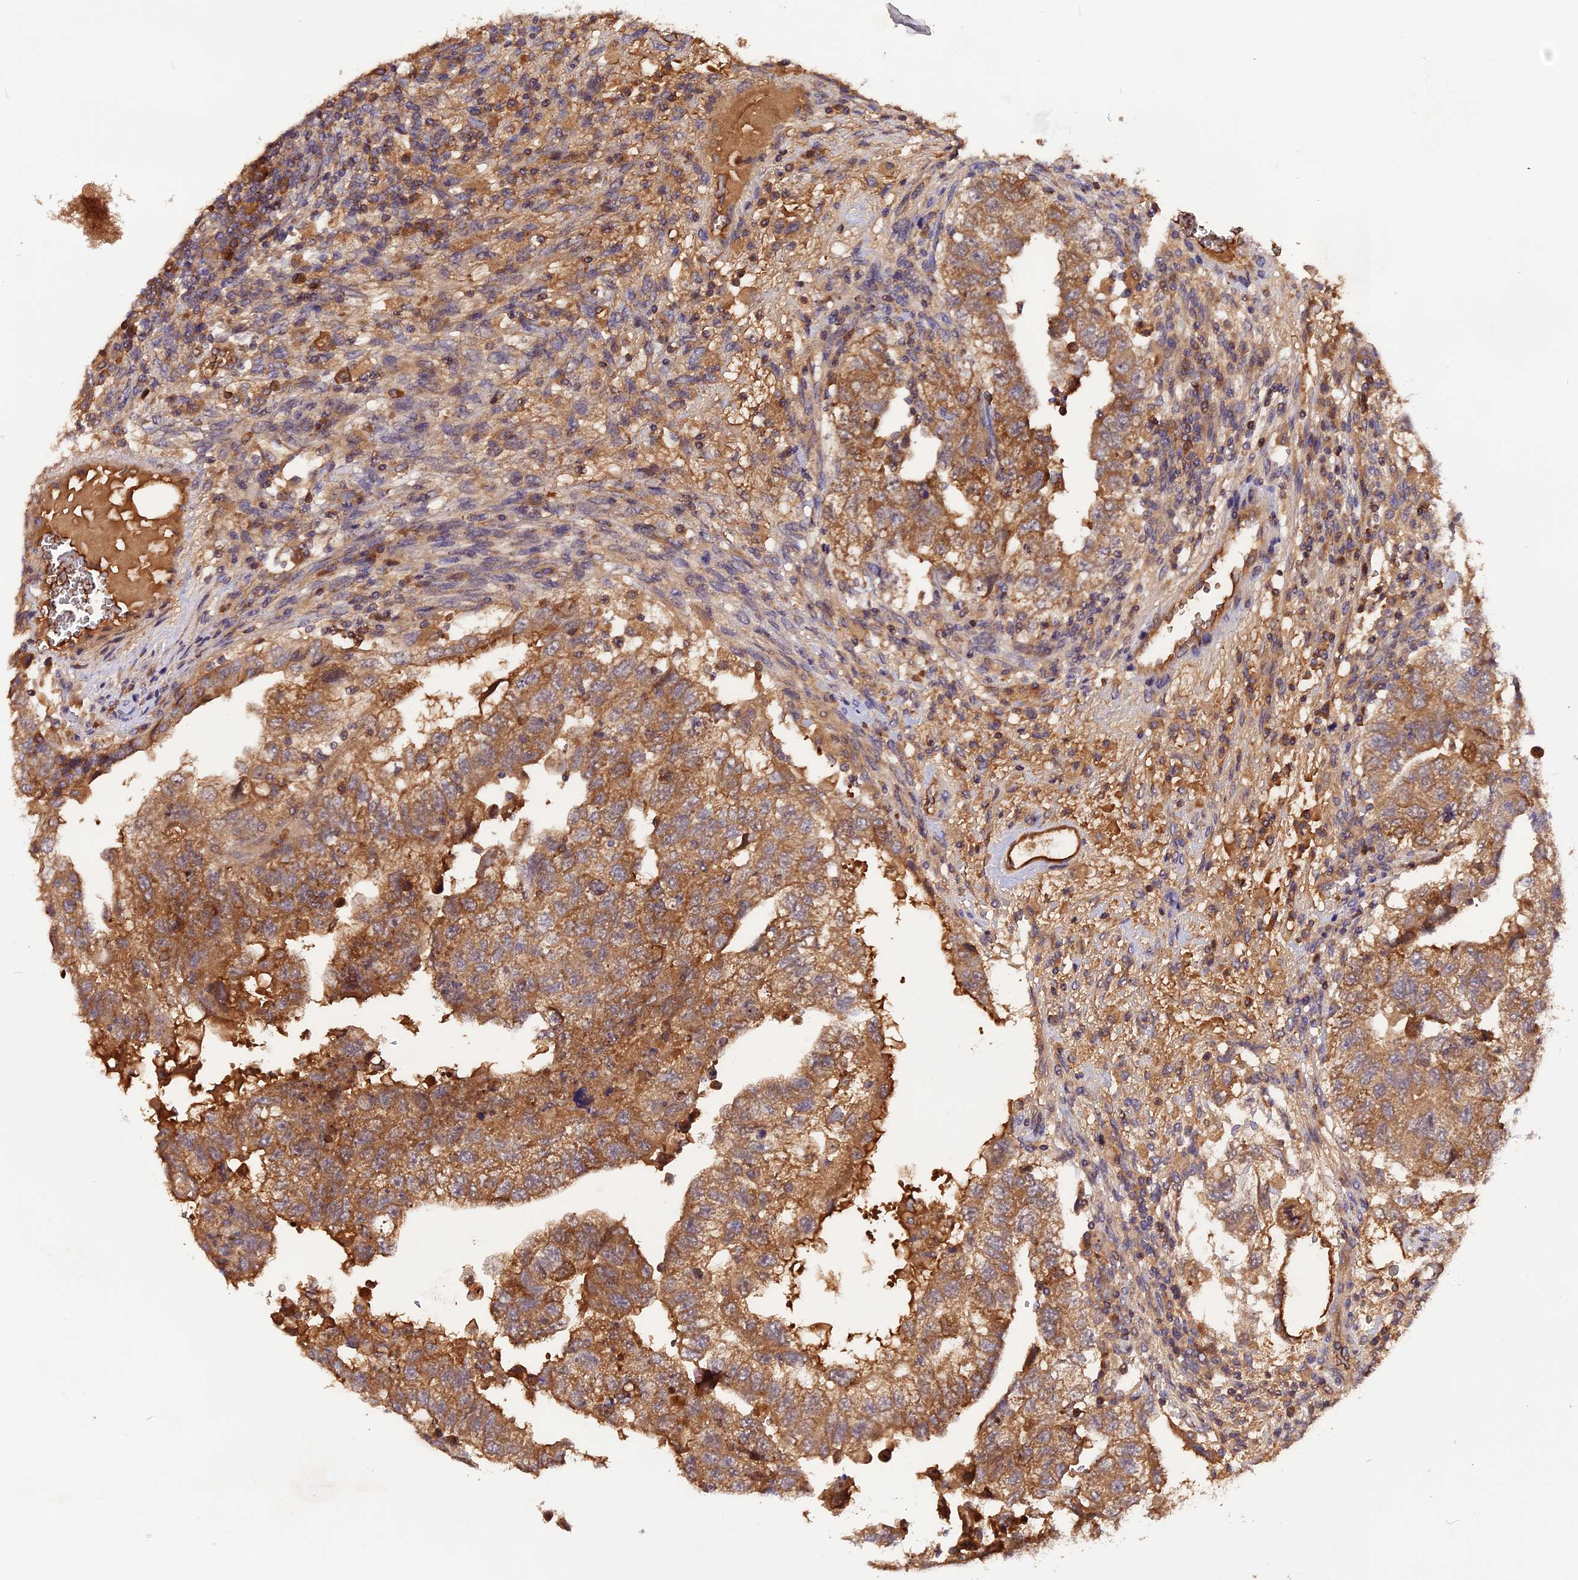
{"staining": {"intensity": "moderate", "quantity": ">75%", "location": "cytoplasmic/membranous"}, "tissue": "testis cancer", "cell_type": "Tumor cells", "image_type": "cancer", "snomed": [{"axis": "morphology", "description": "Carcinoma, Embryonal, NOS"}, {"axis": "topography", "description": "Testis"}], "caption": "Human testis embryonal carcinoma stained with a protein marker shows moderate staining in tumor cells.", "gene": "MARK4", "patient": {"sex": "male", "age": 36}}